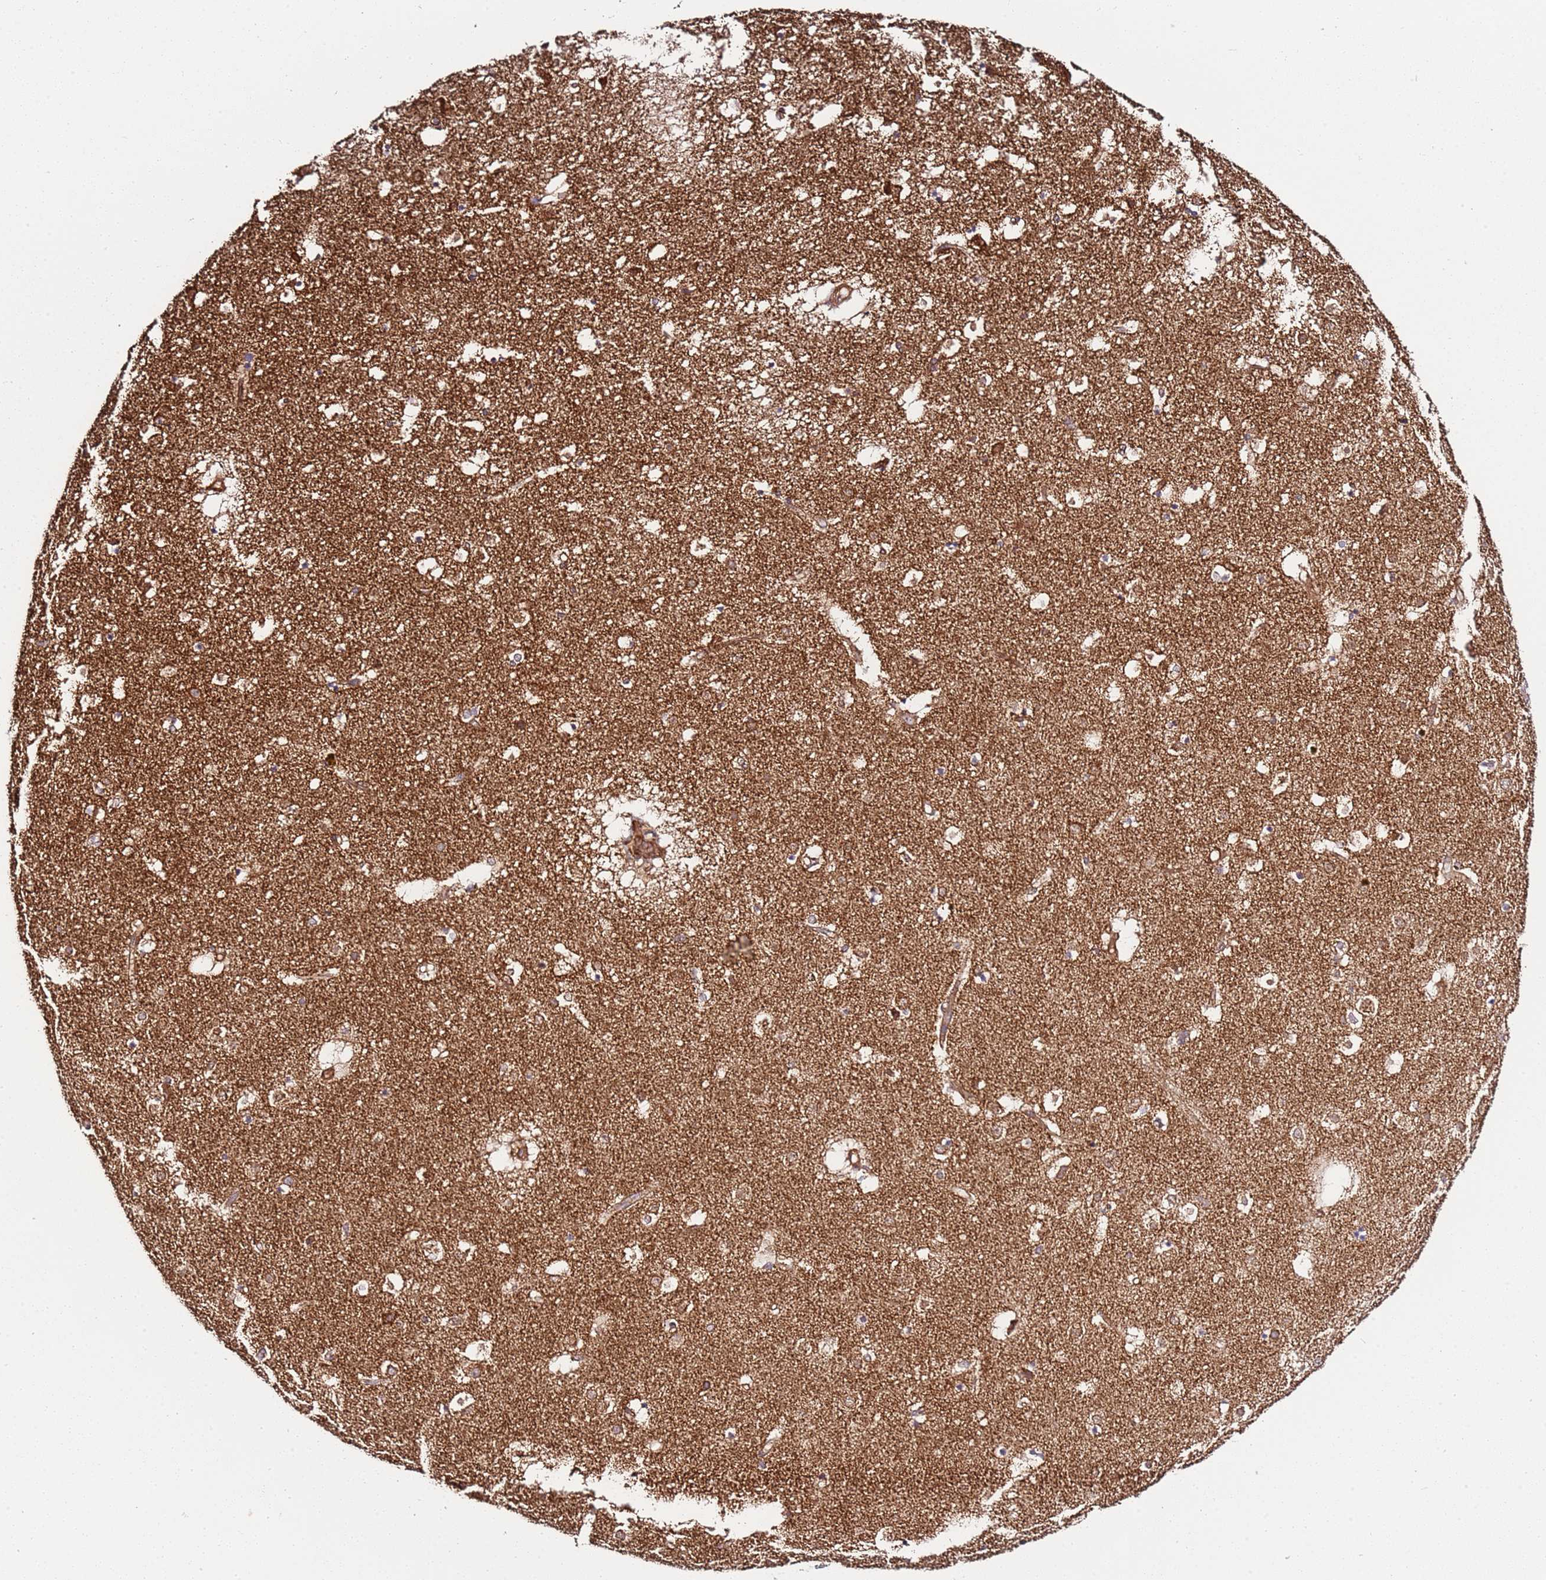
{"staining": {"intensity": "strong", "quantity": "25%-75%", "location": "cytoplasmic/membranous,nuclear"}, "tissue": "caudate", "cell_type": "Glial cells", "image_type": "normal", "snomed": [{"axis": "morphology", "description": "Normal tissue, NOS"}, {"axis": "topography", "description": "Lateral ventricle wall"}], "caption": "IHC photomicrograph of benign caudate stained for a protein (brown), which reveals high levels of strong cytoplasmic/membranous,nuclear staining in approximately 25%-75% of glial cells.", "gene": "TM2D2", "patient": {"sex": "male", "age": 70}}